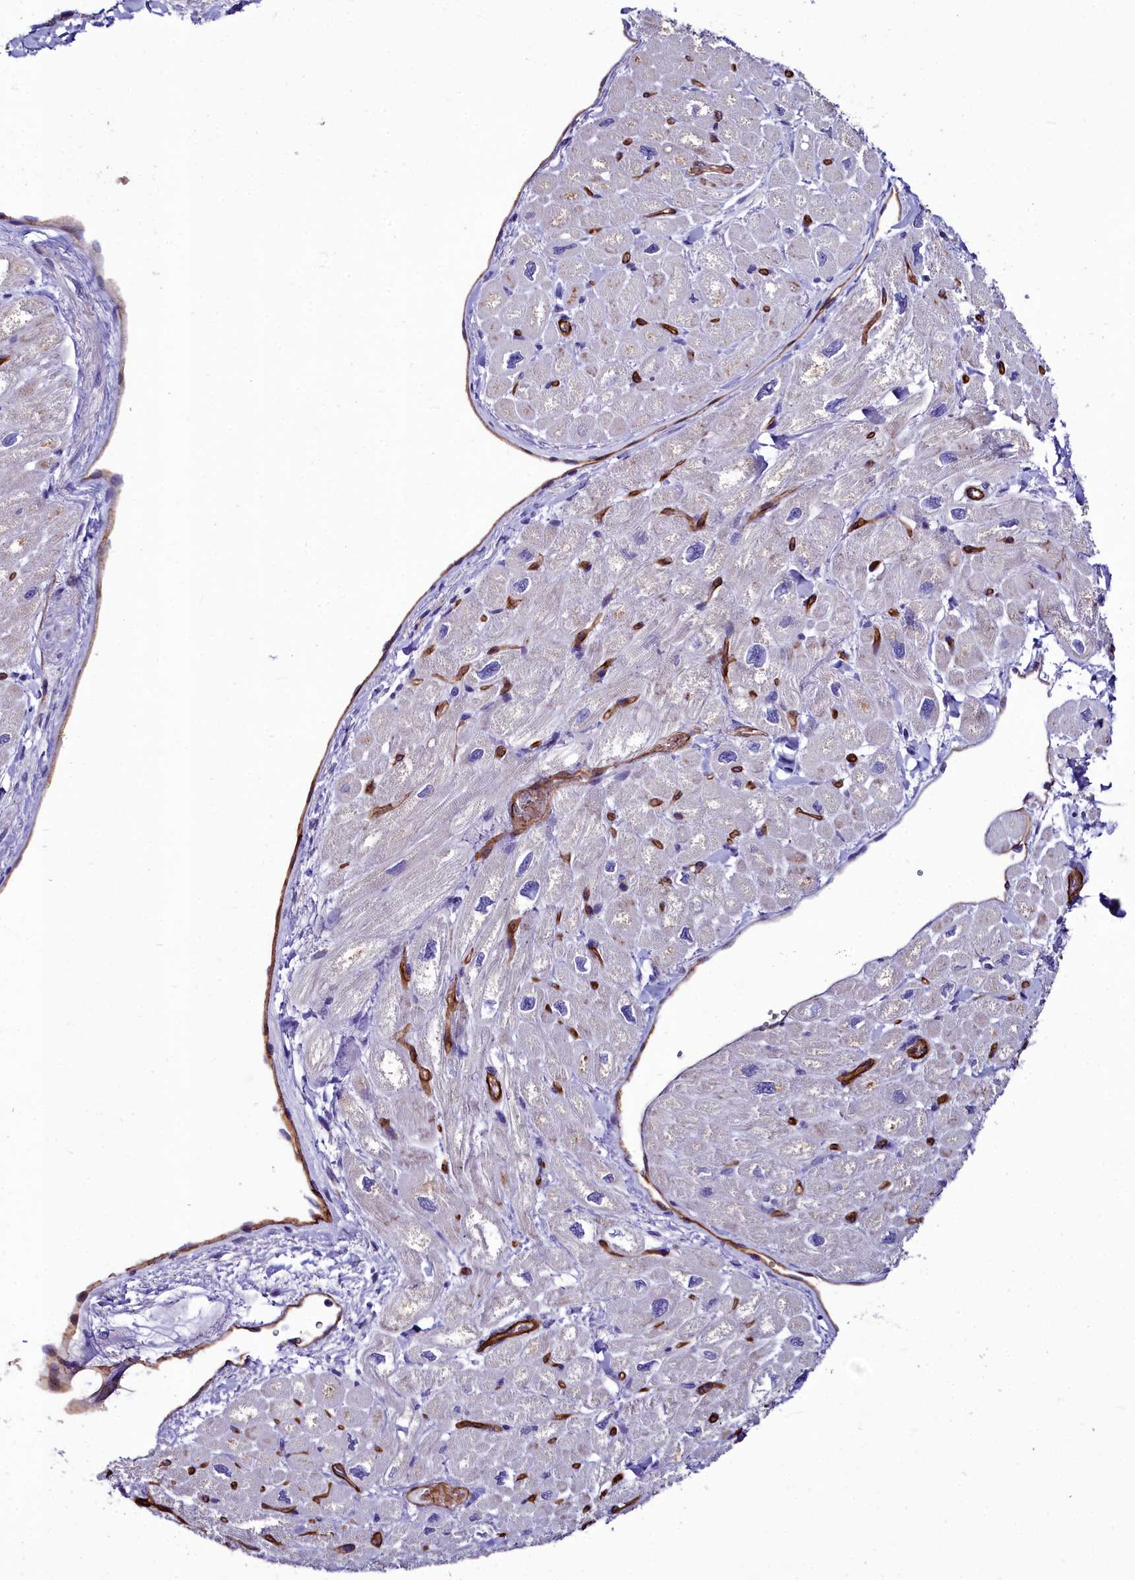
{"staining": {"intensity": "strong", "quantity": "25%-75%", "location": "cytoplasmic/membranous"}, "tissue": "heart muscle", "cell_type": "Cardiomyocytes", "image_type": "normal", "snomed": [{"axis": "morphology", "description": "Normal tissue, NOS"}, {"axis": "topography", "description": "Heart"}], "caption": "Benign heart muscle displays strong cytoplasmic/membranous expression in about 25%-75% of cardiomyocytes, visualized by immunohistochemistry. (DAB (3,3'-diaminobenzidine) = brown stain, brightfield microscopy at high magnification).", "gene": "CYP4F11", "patient": {"sex": "male", "age": 65}}